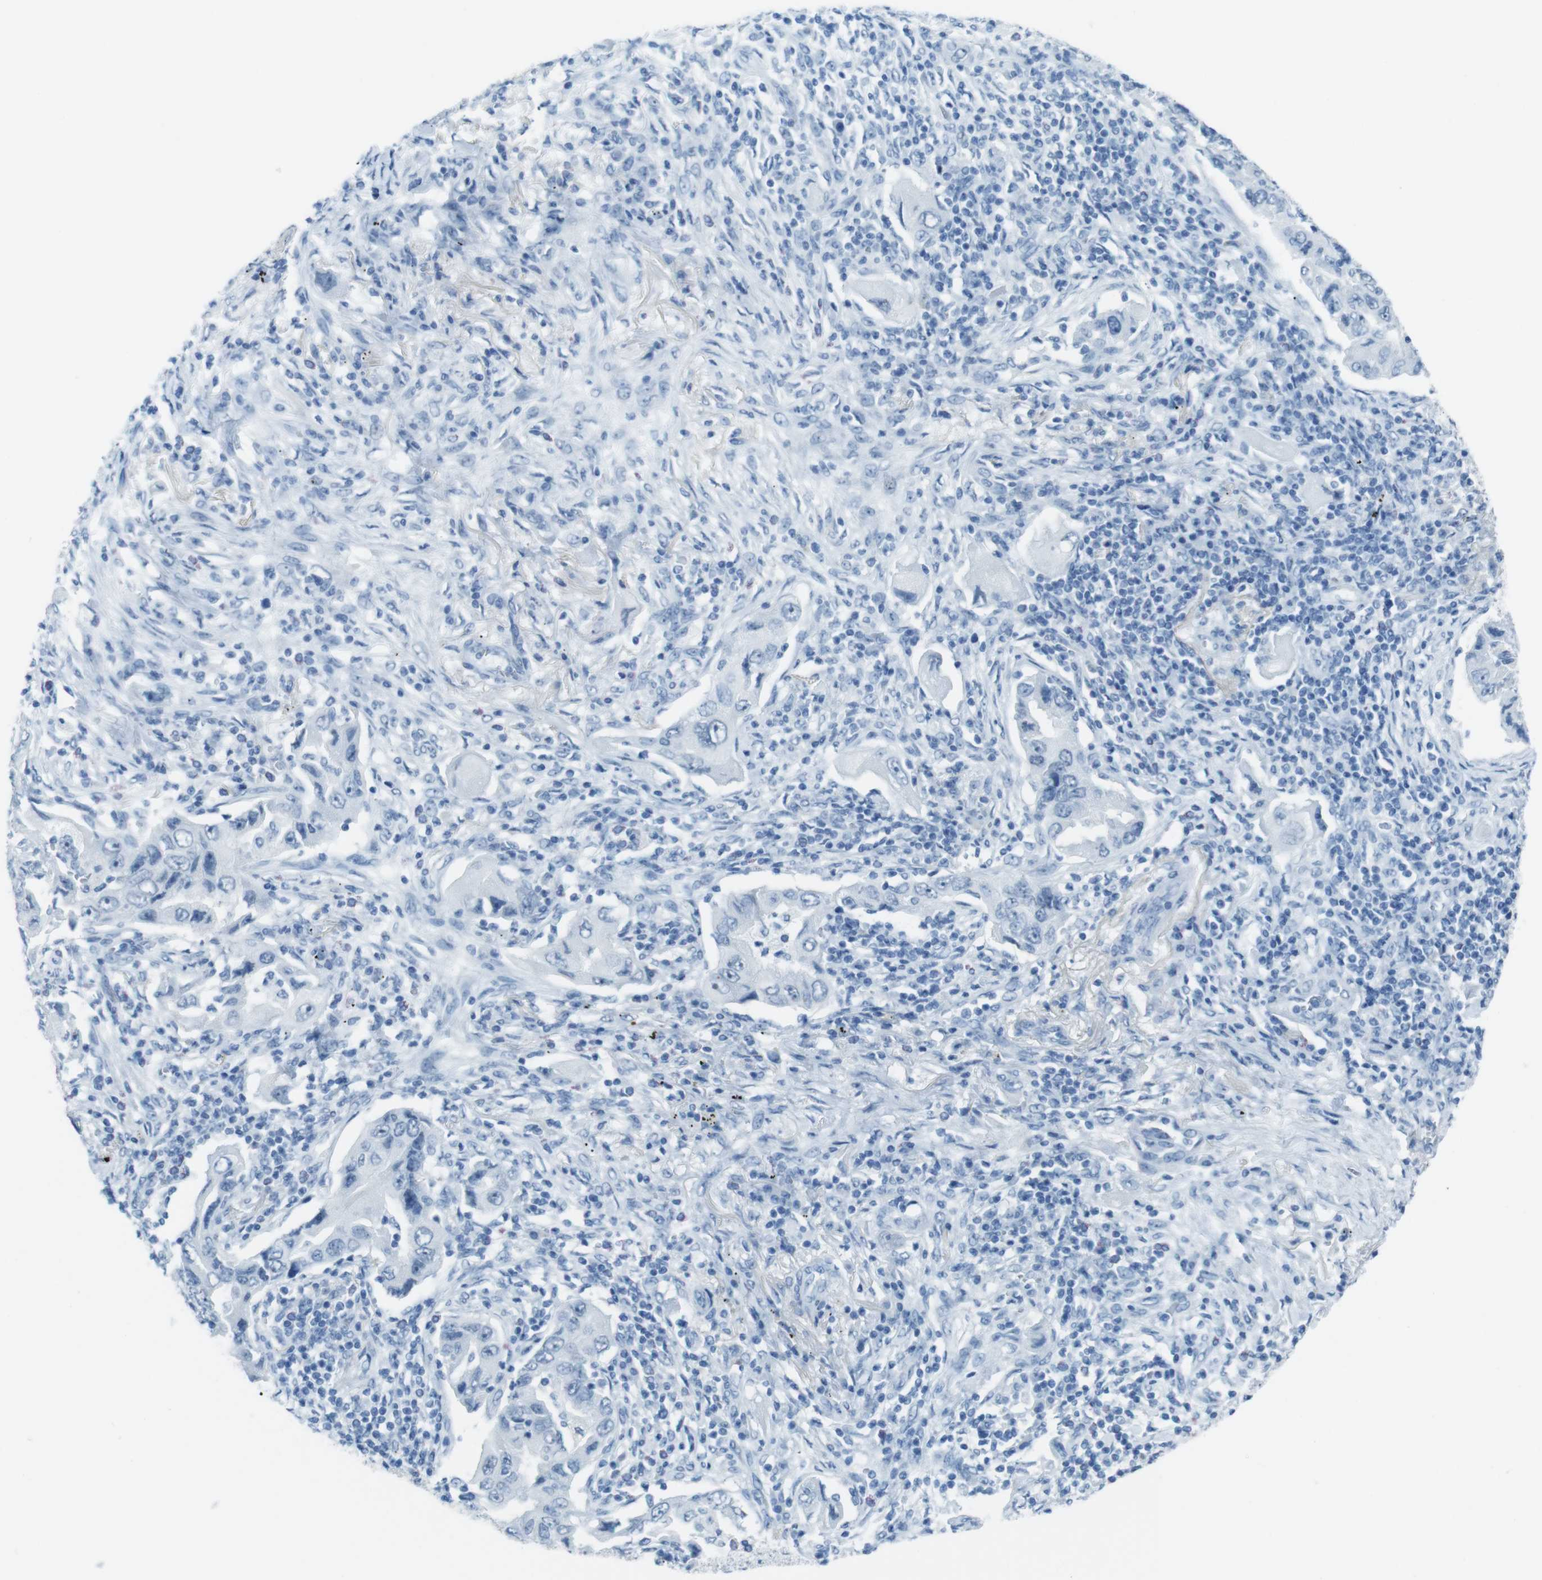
{"staining": {"intensity": "negative", "quantity": "none", "location": "none"}, "tissue": "lung cancer", "cell_type": "Tumor cells", "image_type": "cancer", "snomed": [{"axis": "morphology", "description": "Adenocarcinoma, NOS"}, {"axis": "topography", "description": "Lung"}], "caption": "Protein analysis of lung cancer exhibits no significant expression in tumor cells.", "gene": "TMEM207", "patient": {"sex": "female", "age": 65}}